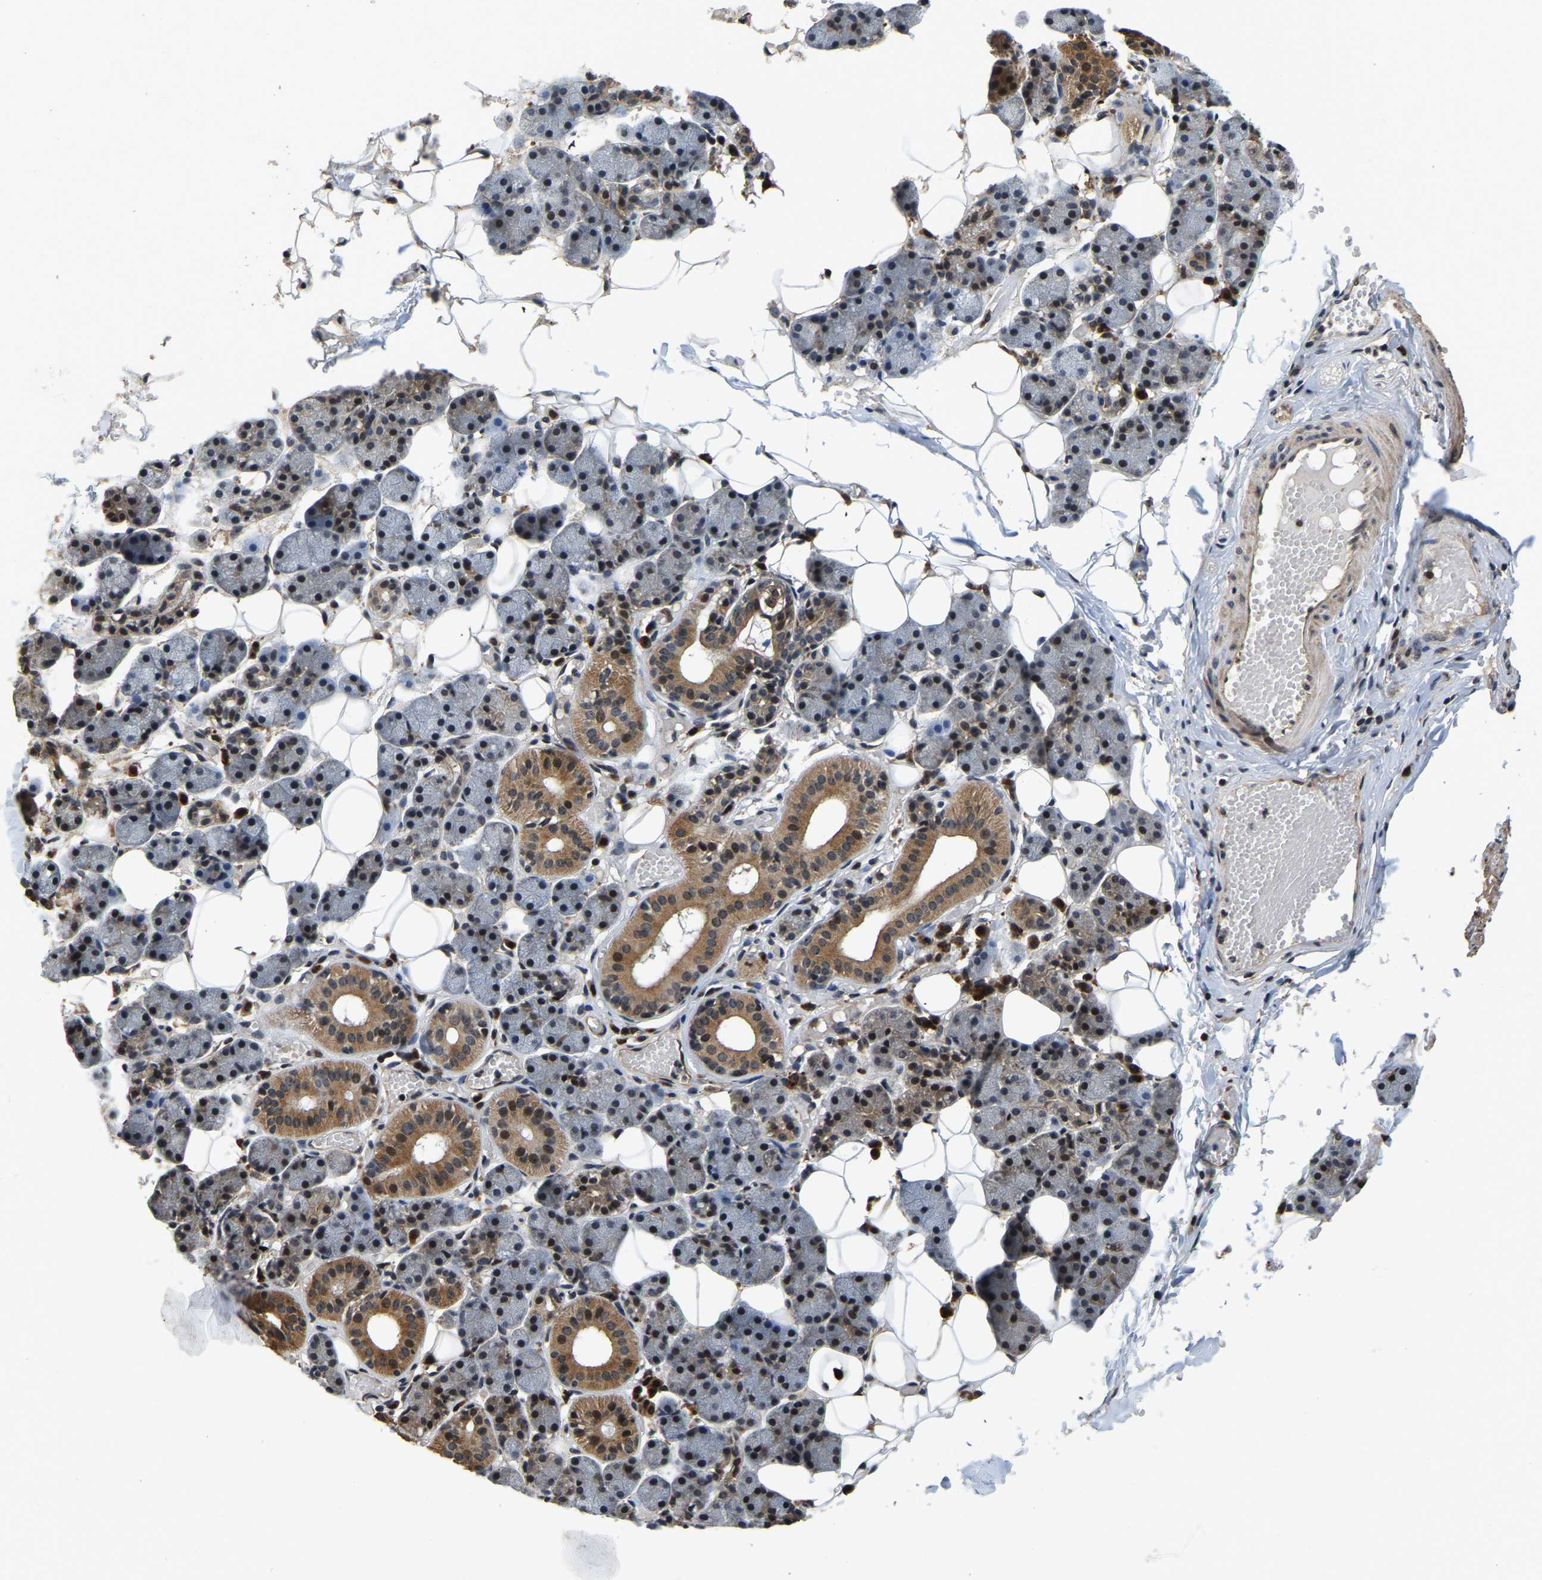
{"staining": {"intensity": "moderate", "quantity": "25%-75%", "location": "cytoplasmic/membranous,nuclear"}, "tissue": "salivary gland", "cell_type": "Glandular cells", "image_type": "normal", "snomed": [{"axis": "morphology", "description": "Normal tissue, NOS"}, {"axis": "topography", "description": "Salivary gland"}], "caption": "Salivary gland stained with IHC demonstrates moderate cytoplasmic/membranous,nuclear positivity in about 25%-75% of glandular cells. (DAB (3,3'-diaminobenzidine) IHC with brightfield microscopy, high magnification).", "gene": "CIAO1", "patient": {"sex": "female", "age": 33}}